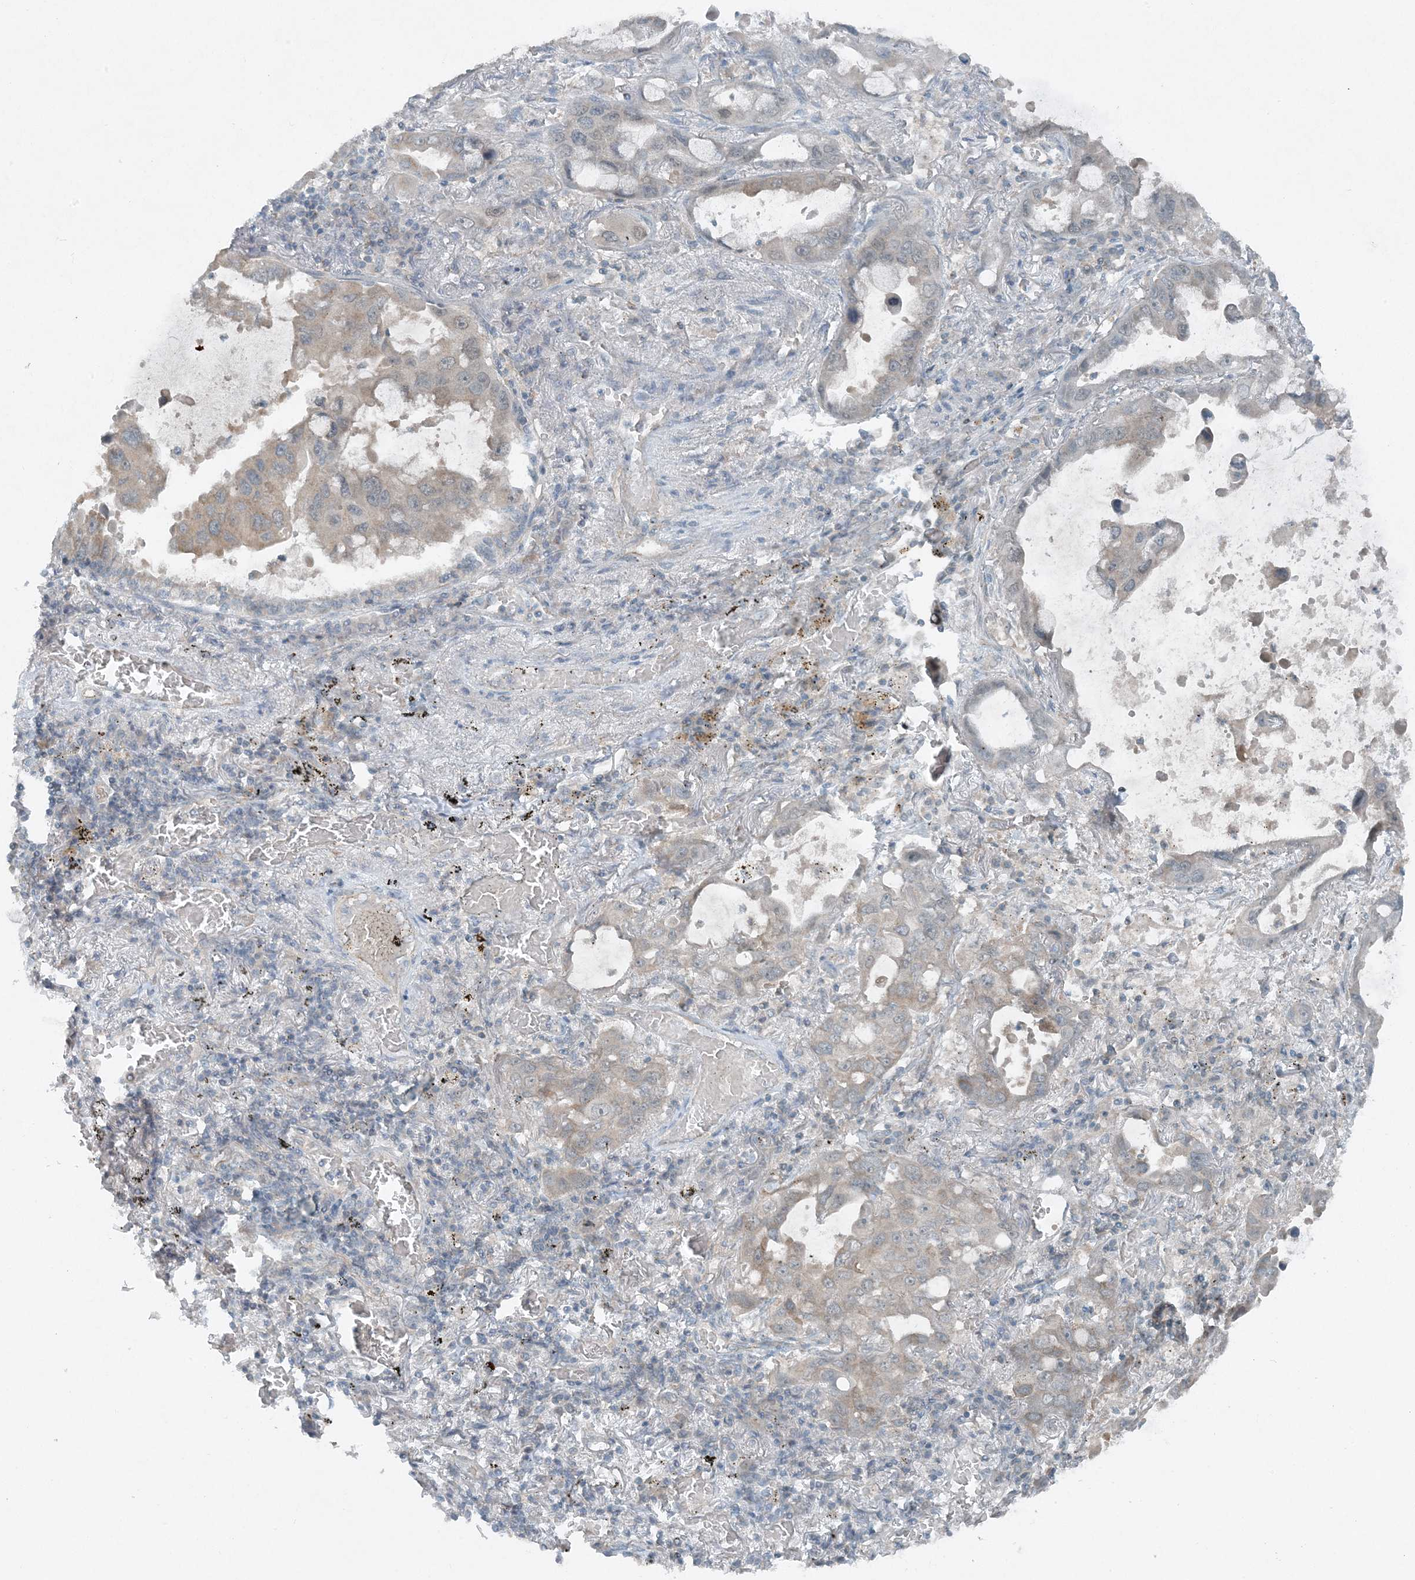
{"staining": {"intensity": "weak", "quantity": "25%-75%", "location": "cytoplasmic/membranous"}, "tissue": "lung cancer", "cell_type": "Tumor cells", "image_type": "cancer", "snomed": [{"axis": "morphology", "description": "Adenocarcinoma, NOS"}, {"axis": "topography", "description": "Lung"}], "caption": "High-magnification brightfield microscopy of lung cancer (adenocarcinoma) stained with DAB (3,3'-diaminobenzidine) (brown) and counterstained with hematoxylin (blue). tumor cells exhibit weak cytoplasmic/membranous staining is identified in about25%-75% of cells. (DAB (3,3'-diaminobenzidine) IHC, brown staining for protein, blue staining for nuclei).", "gene": "MITD1", "patient": {"sex": "male", "age": 64}}